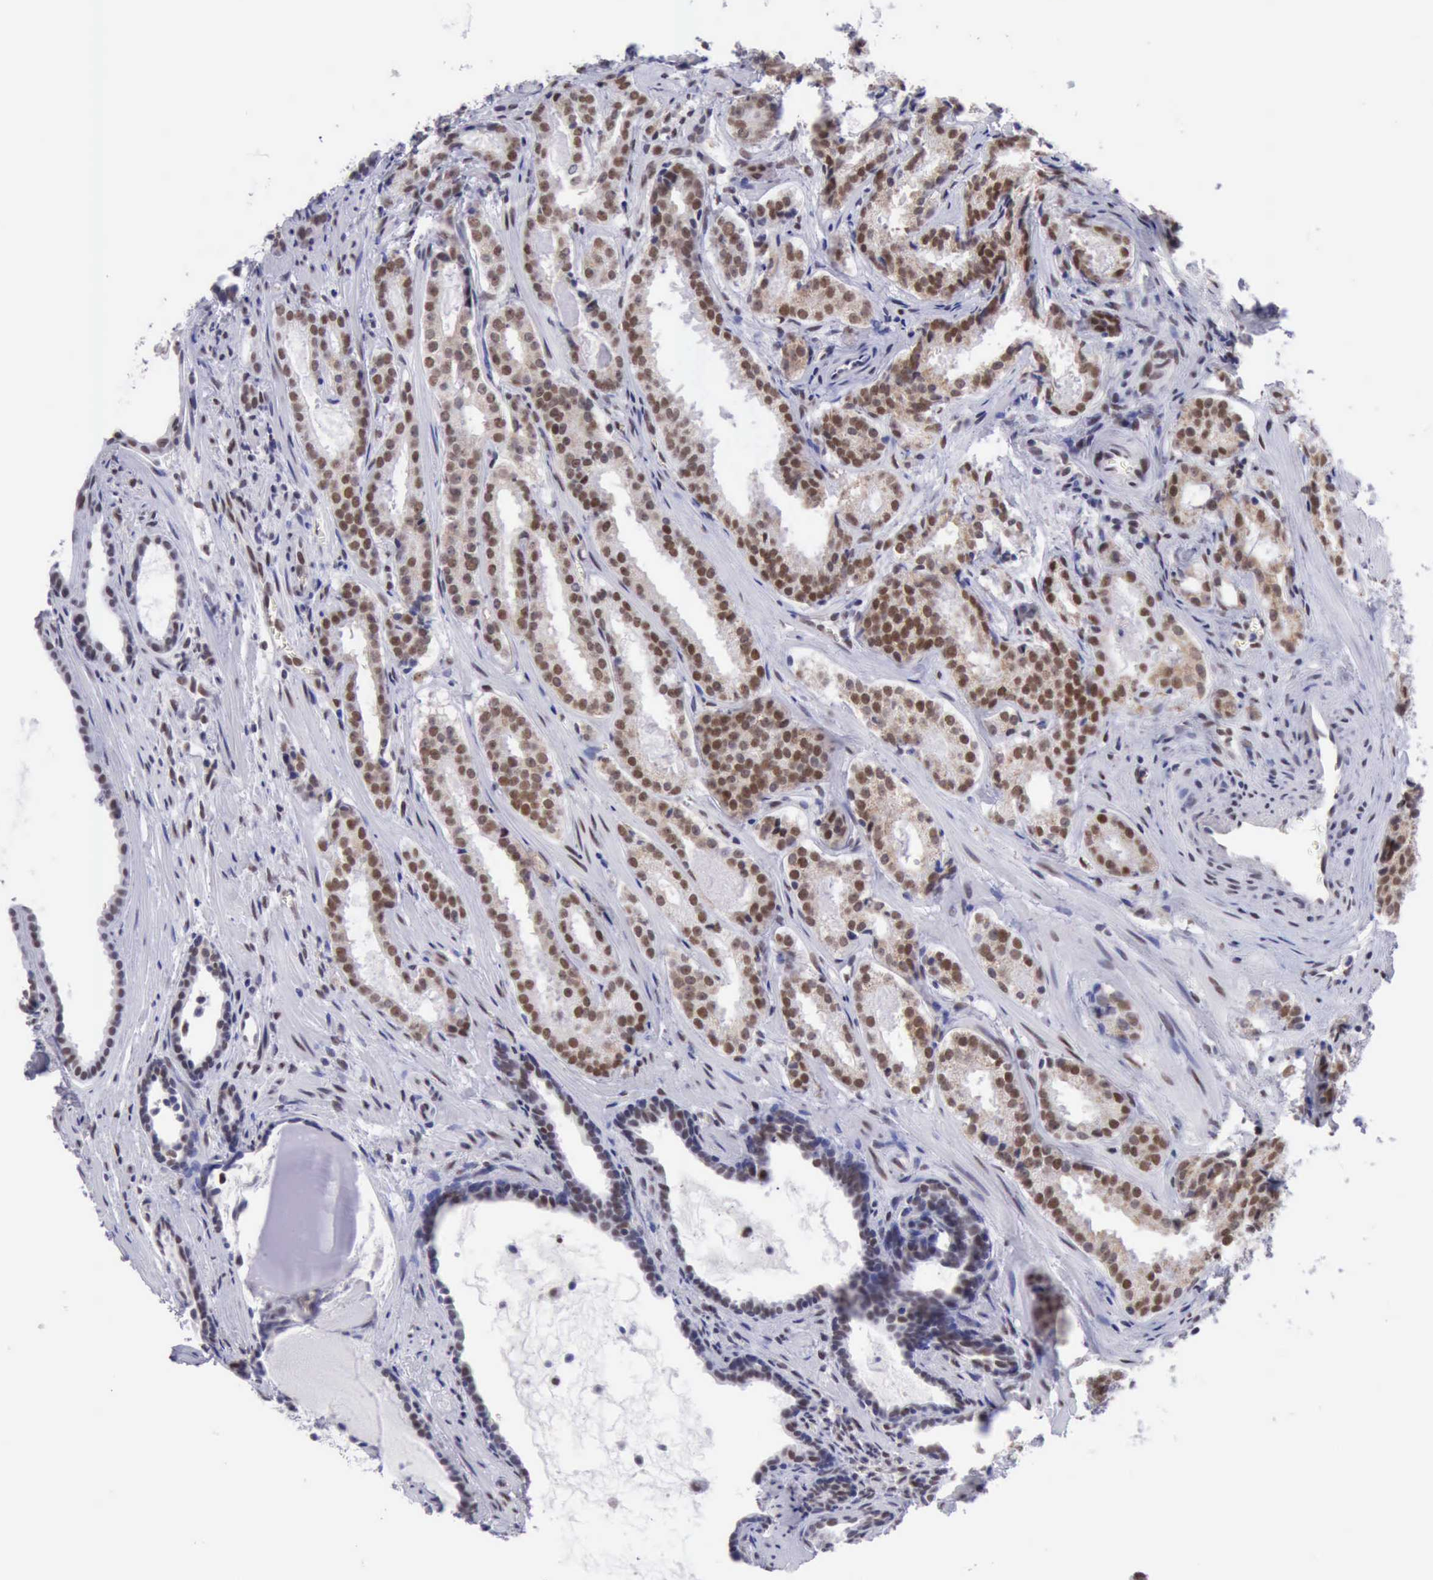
{"staining": {"intensity": "moderate", "quantity": ">75%", "location": "nuclear"}, "tissue": "prostate cancer", "cell_type": "Tumor cells", "image_type": "cancer", "snomed": [{"axis": "morphology", "description": "Adenocarcinoma, Medium grade"}, {"axis": "topography", "description": "Prostate"}], "caption": "An image of human prostate cancer (adenocarcinoma (medium-grade)) stained for a protein displays moderate nuclear brown staining in tumor cells.", "gene": "ERCC4", "patient": {"sex": "male", "age": 64}}